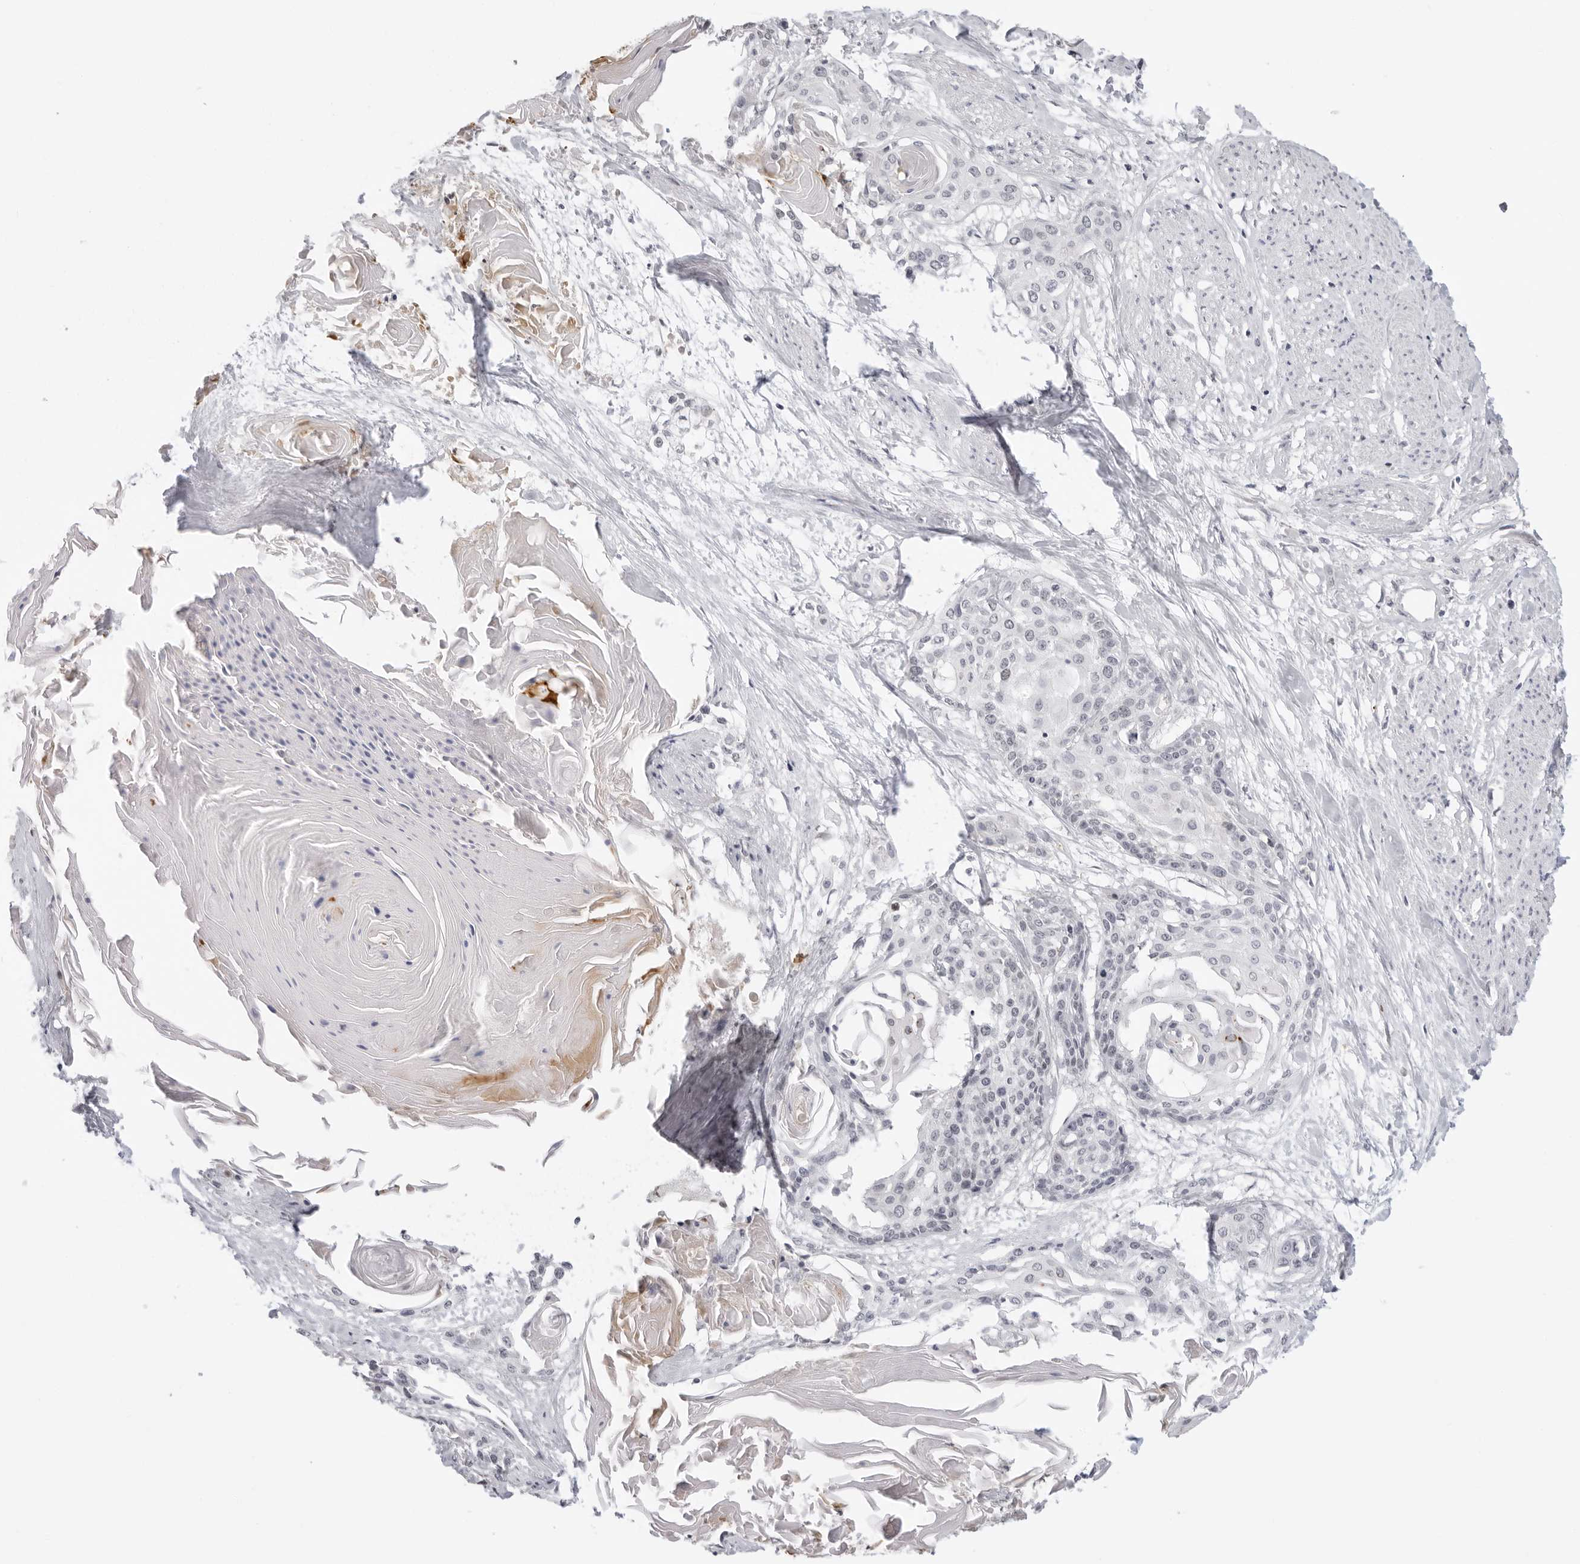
{"staining": {"intensity": "negative", "quantity": "none", "location": "none"}, "tissue": "cervical cancer", "cell_type": "Tumor cells", "image_type": "cancer", "snomed": [{"axis": "morphology", "description": "Squamous cell carcinoma, NOS"}, {"axis": "topography", "description": "Cervix"}], "caption": "Immunohistochemistry (IHC) of cervical cancer (squamous cell carcinoma) displays no staining in tumor cells.", "gene": "MSH6", "patient": {"sex": "female", "age": 57}}